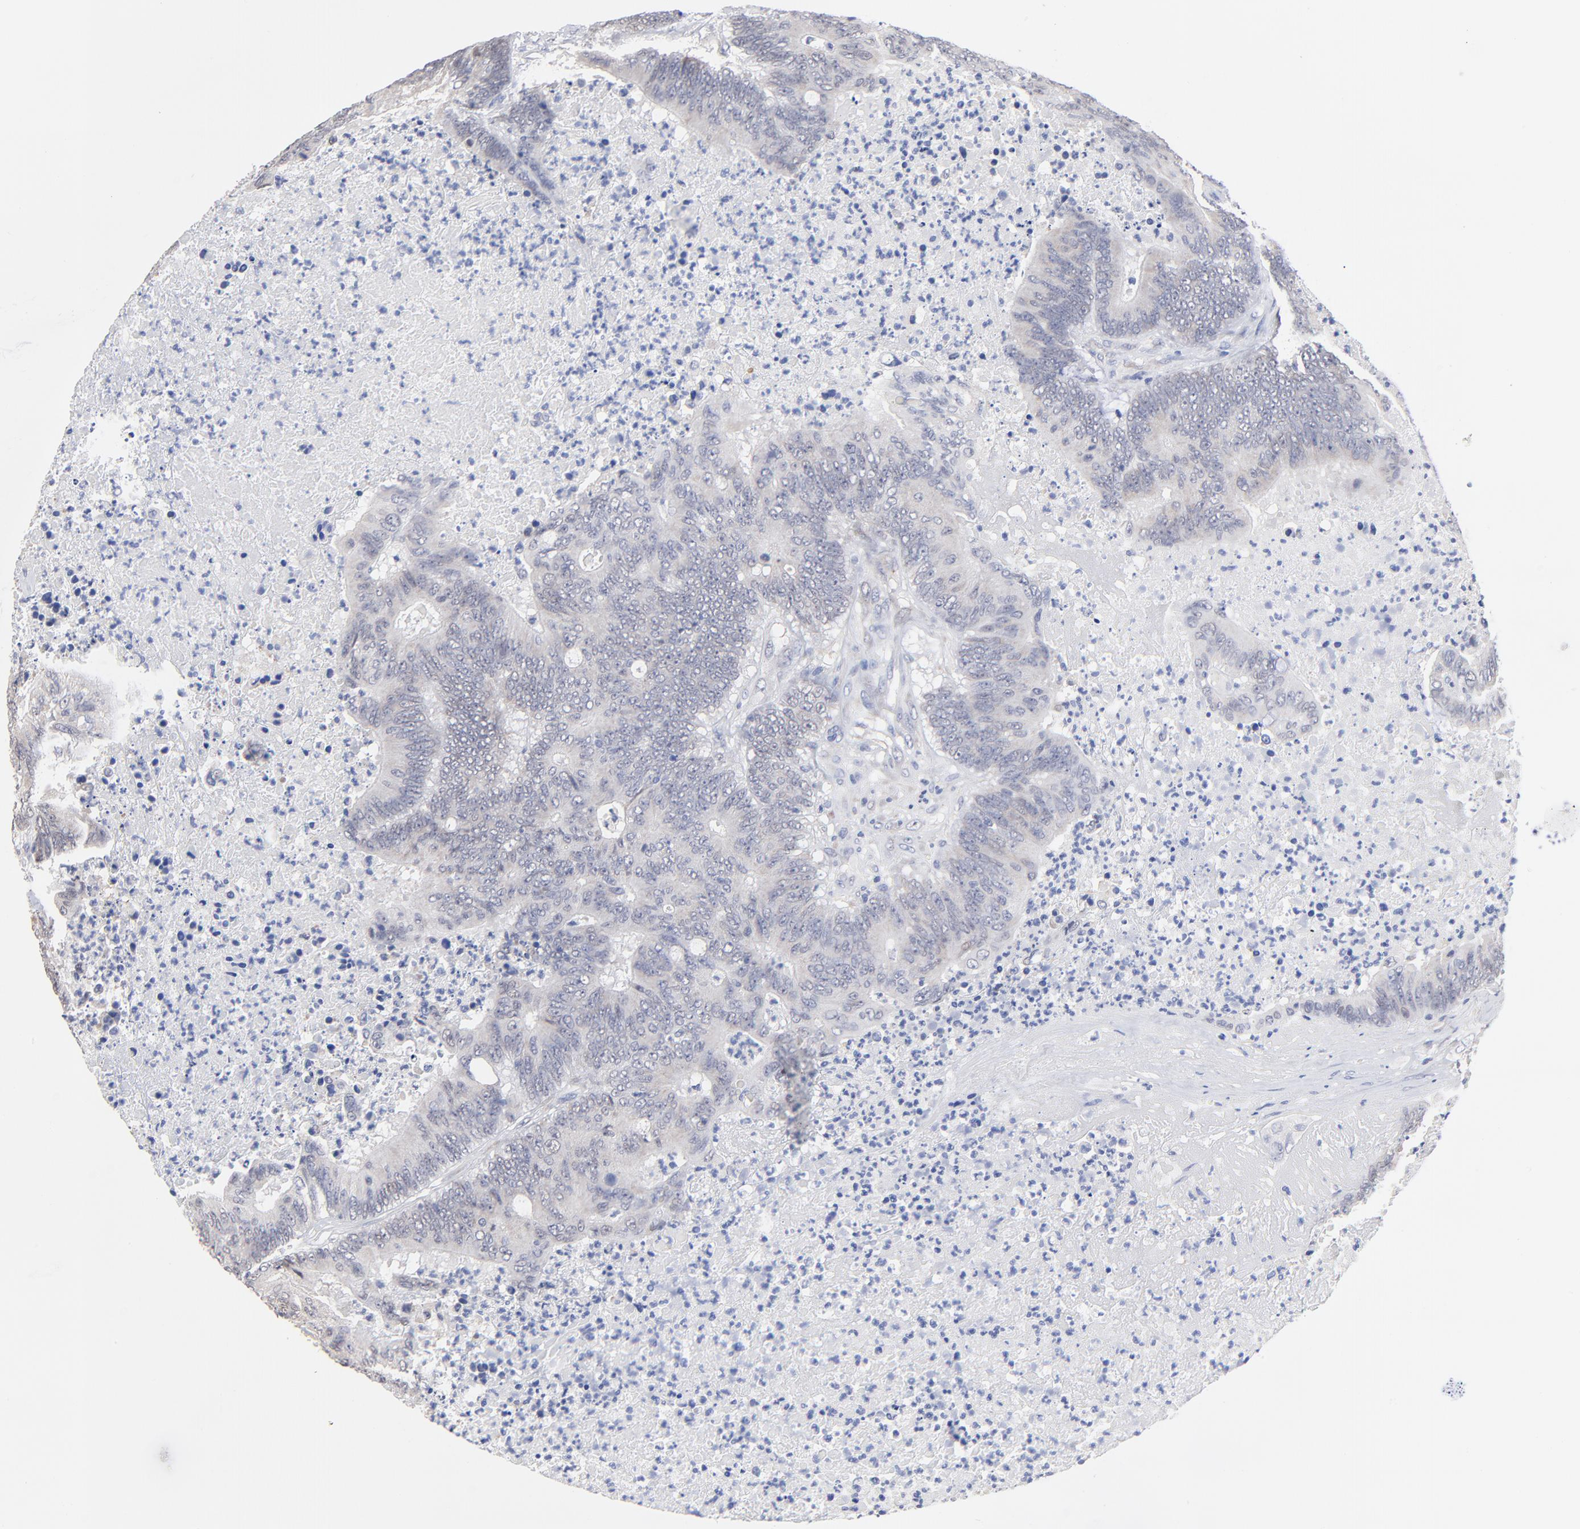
{"staining": {"intensity": "negative", "quantity": "none", "location": "none"}, "tissue": "colorectal cancer", "cell_type": "Tumor cells", "image_type": "cancer", "snomed": [{"axis": "morphology", "description": "Adenocarcinoma, NOS"}, {"axis": "topography", "description": "Colon"}], "caption": "This is an immunohistochemistry (IHC) image of adenocarcinoma (colorectal). There is no staining in tumor cells.", "gene": "TWNK", "patient": {"sex": "male", "age": 65}}